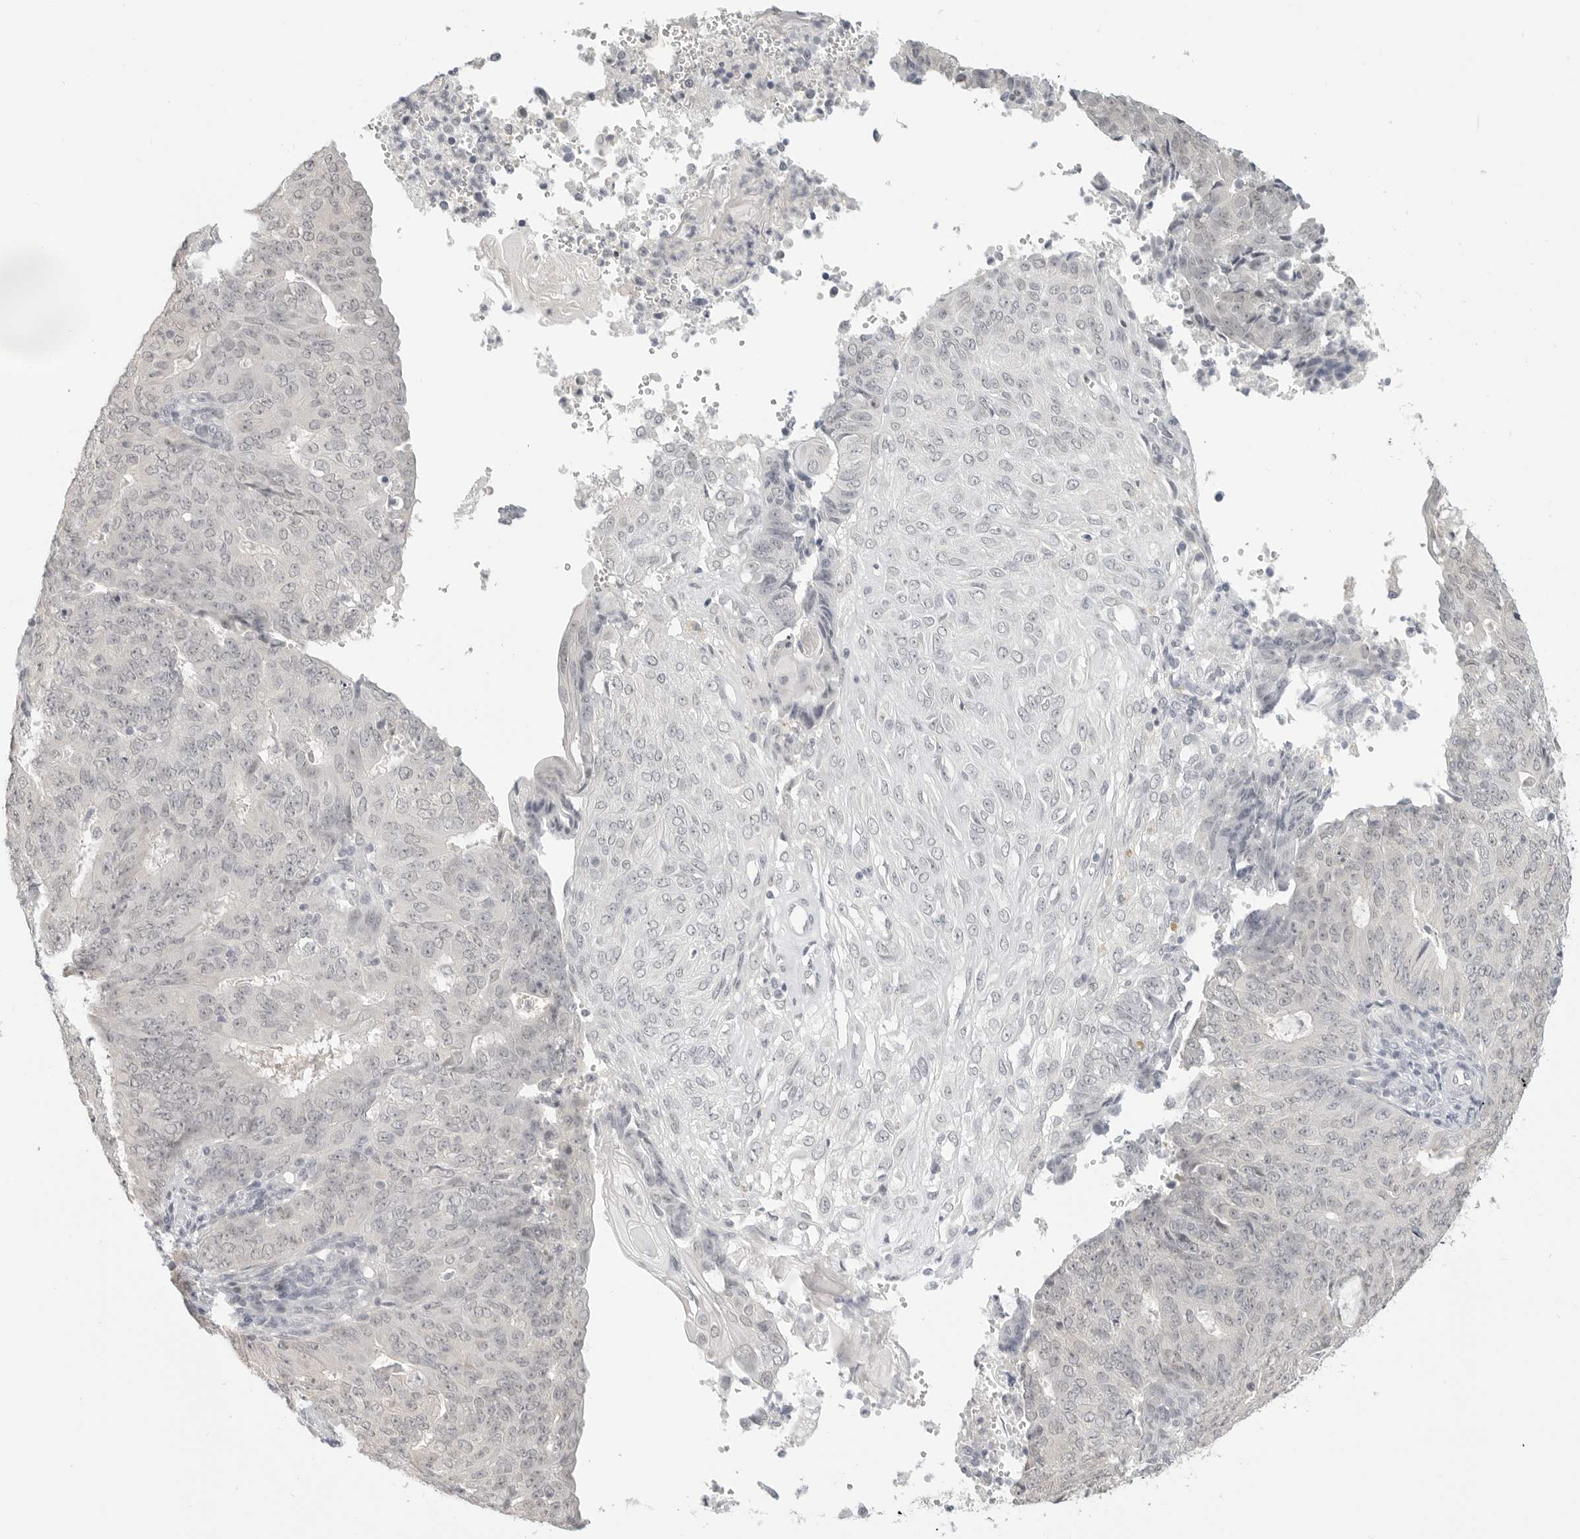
{"staining": {"intensity": "negative", "quantity": "none", "location": "none"}, "tissue": "endometrial cancer", "cell_type": "Tumor cells", "image_type": "cancer", "snomed": [{"axis": "morphology", "description": "Adenocarcinoma, NOS"}, {"axis": "topography", "description": "Endometrium"}], "caption": "DAB (3,3'-diaminobenzidine) immunohistochemical staining of endometrial adenocarcinoma reveals no significant staining in tumor cells.", "gene": "KLK11", "patient": {"sex": "female", "age": 32}}